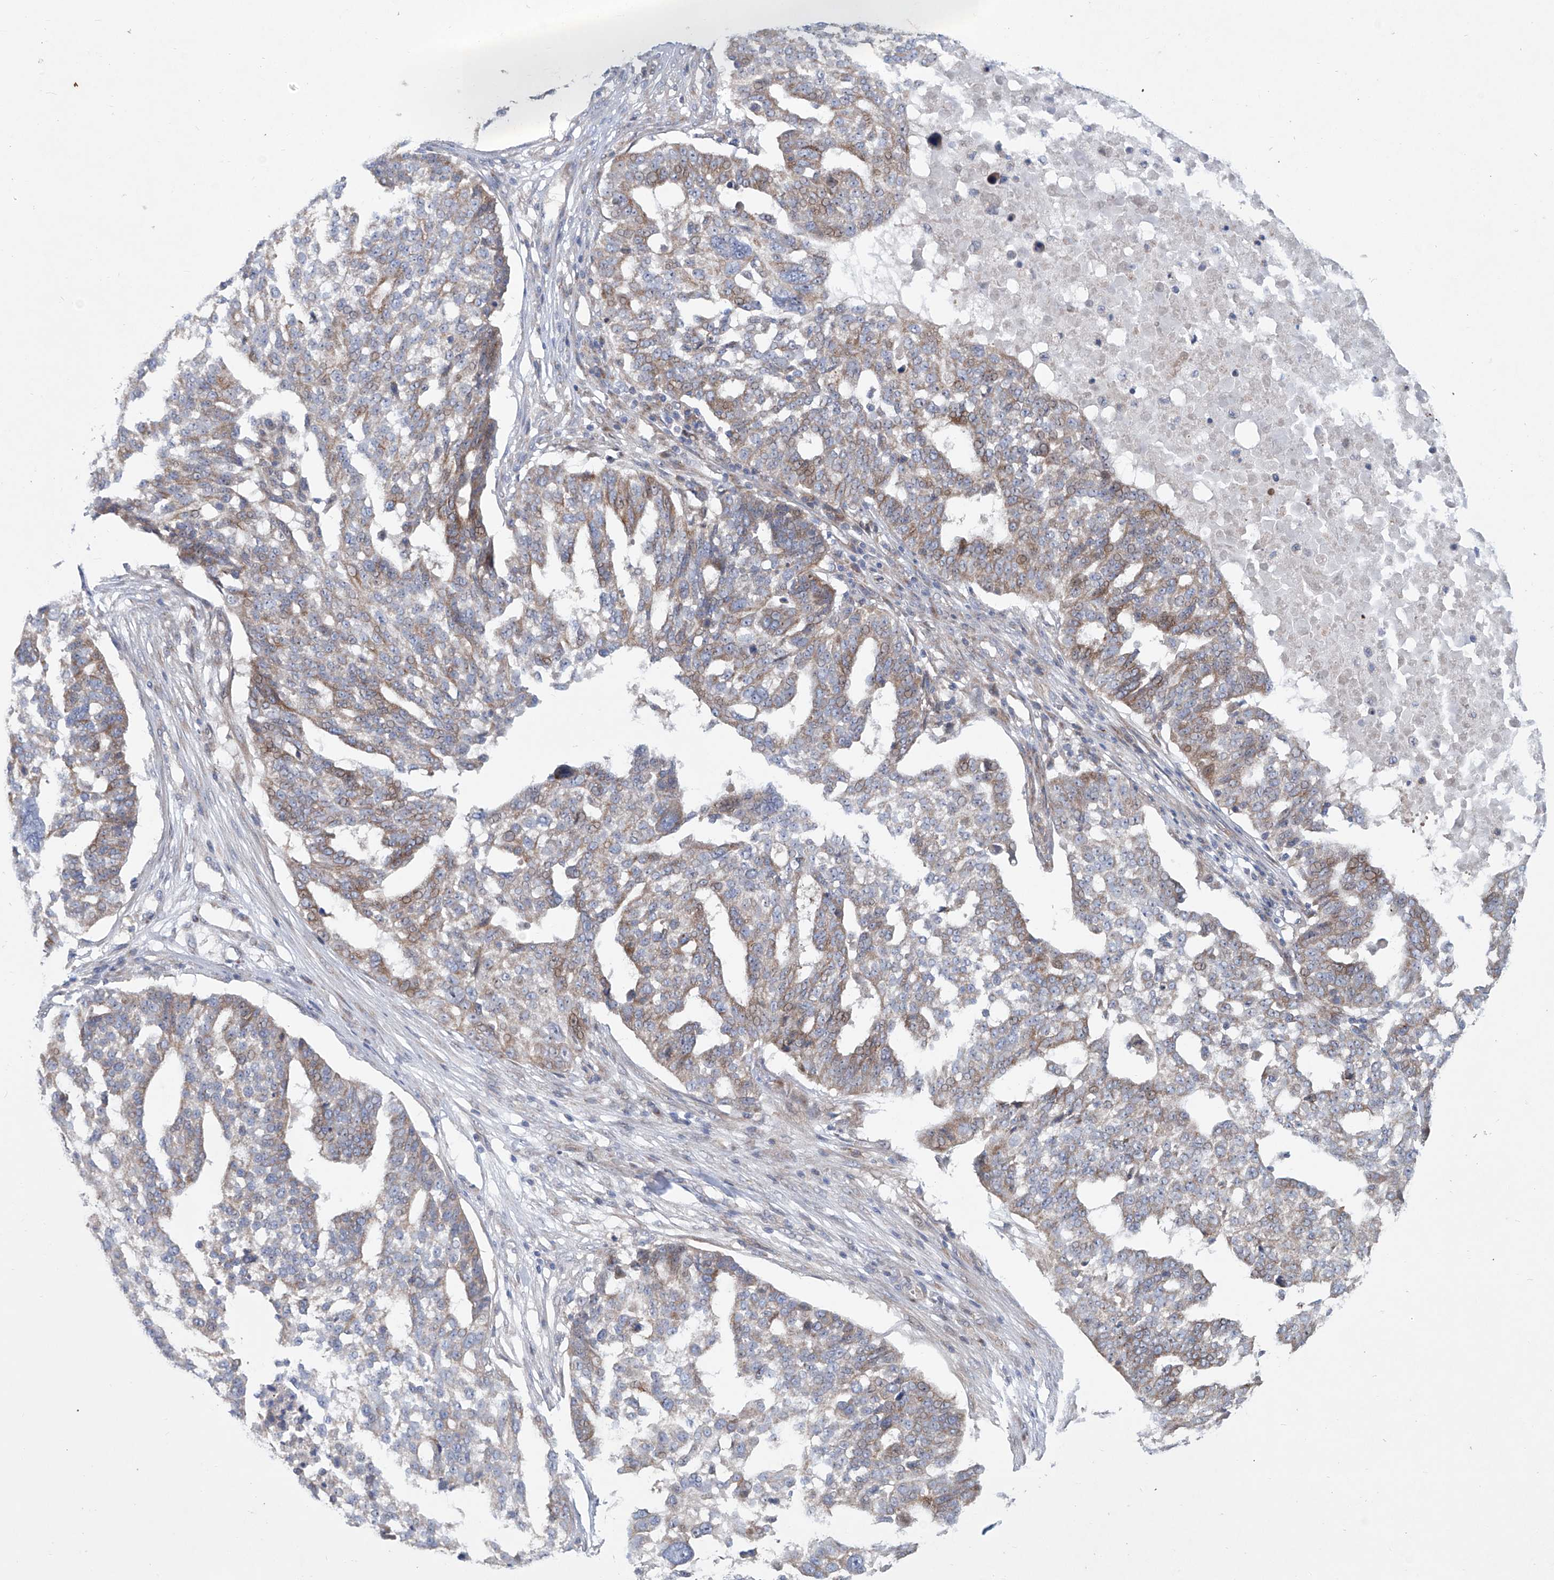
{"staining": {"intensity": "weak", "quantity": ">75%", "location": "cytoplasmic/membranous"}, "tissue": "ovarian cancer", "cell_type": "Tumor cells", "image_type": "cancer", "snomed": [{"axis": "morphology", "description": "Cystadenocarcinoma, serous, NOS"}, {"axis": "topography", "description": "Ovary"}], "caption": "DAB (3,3'-diaminobenzidine) immunohistochemical staining of ovarian cancer (serous cystadenocarcinoma) reveals weak cytoplasmic/membranous protein staining in approximately >75% of tumor cells. (brown staining indicates protein expression, while blue staining denotes nuclei).", "gene": "KLC4", "patient": {"sex": "female", "age": 59}}